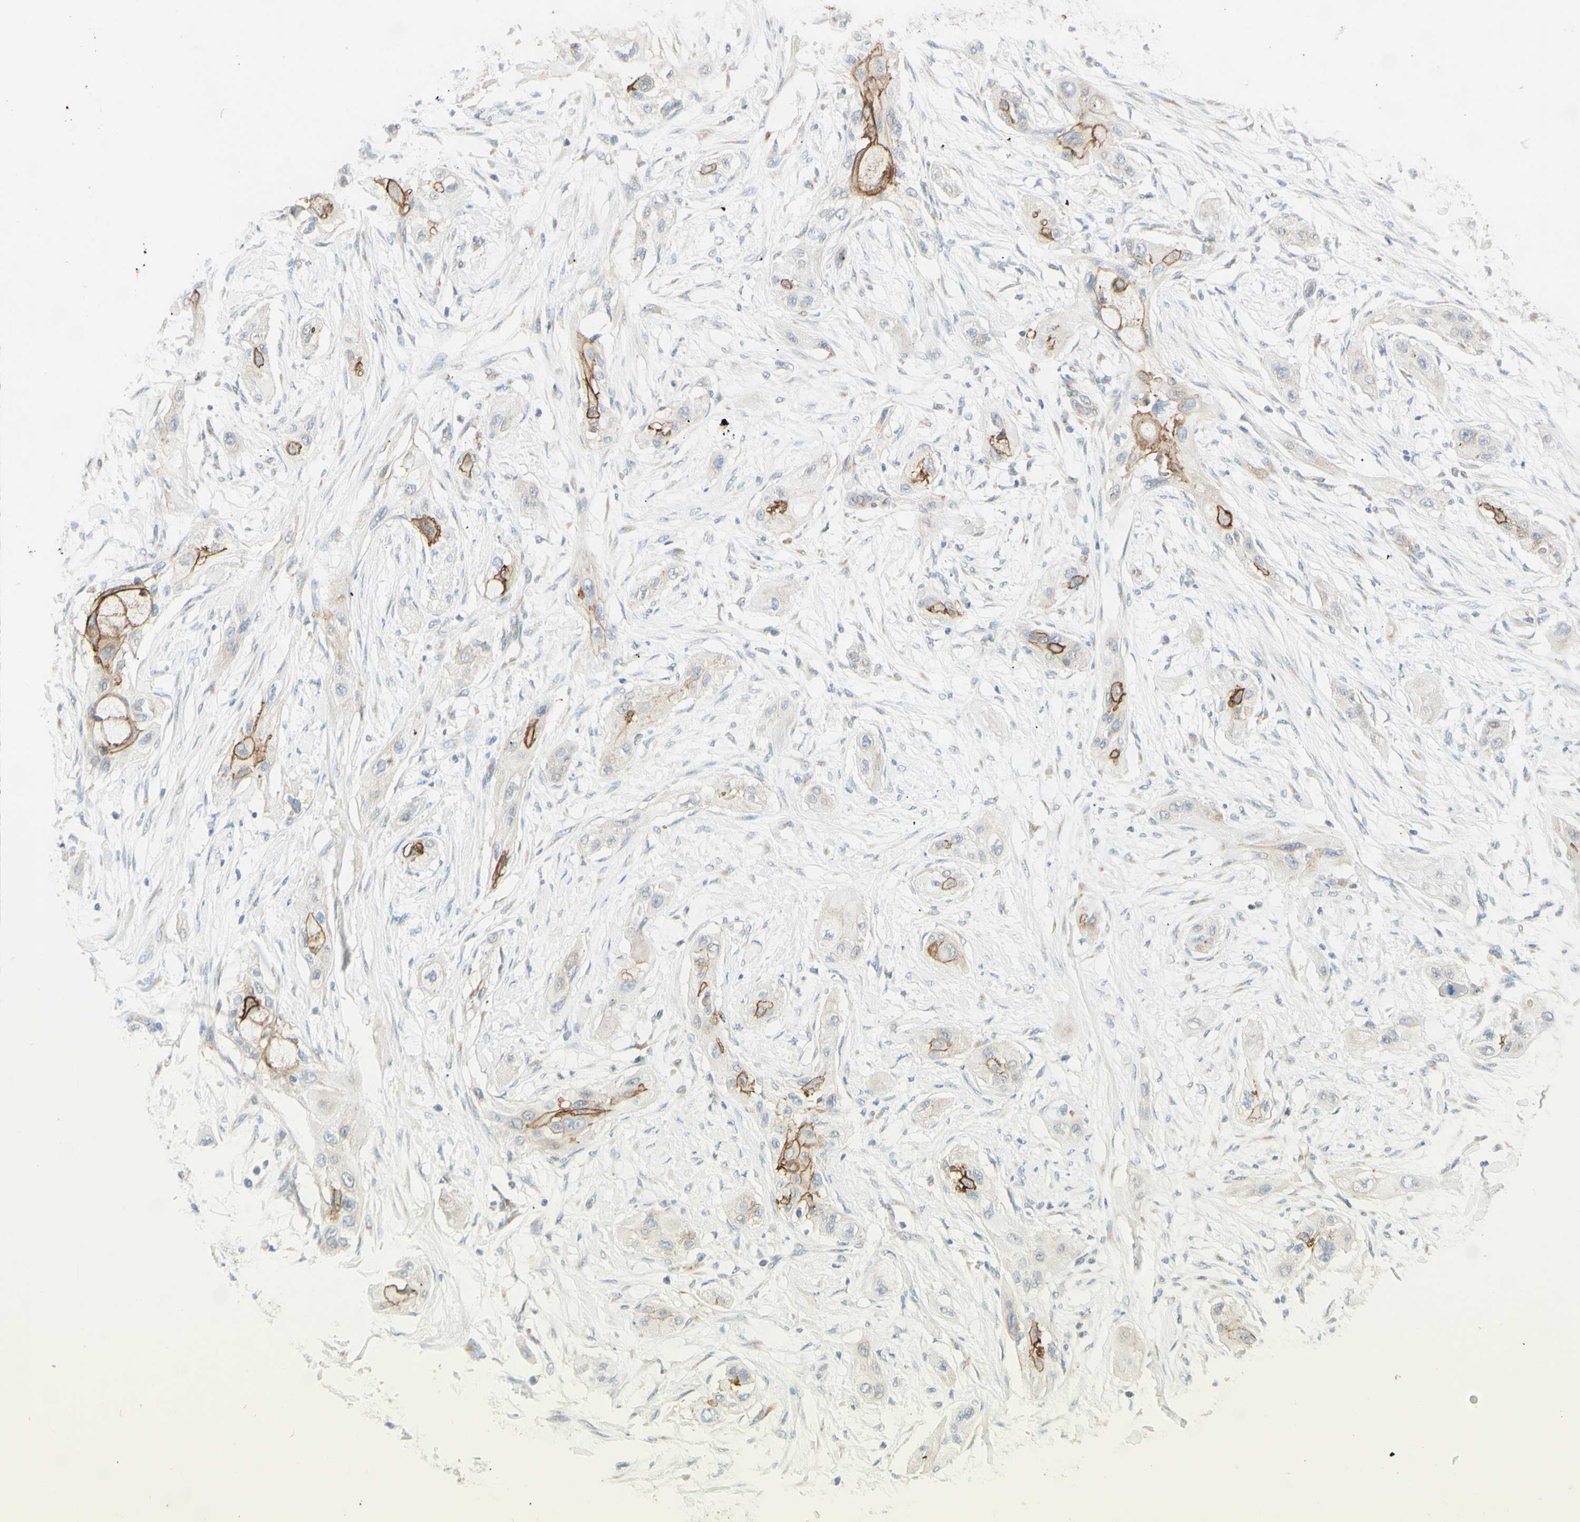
{"staining": {"intensity": "moderate", "quantity": "<25%", "location": "cytoplasmic/membranous"}, "tissue": "lung cancer", "cell_type": "Tumor cells", "image_type": "cancer", "snomed": [{"axis": "morphology", "description": "Squamous cell carcinoma, NOS"}, {"axis": "topography", "description": "Lung"}], "caption": "Immunohistochemical staining of lung cancer exhibits low levels of moderate cytoplasmic/membranous protein positivity in approximately <25% of tumor cells.", "gene": "RNF149", "patient": {"sex": "female", "age": 47}}